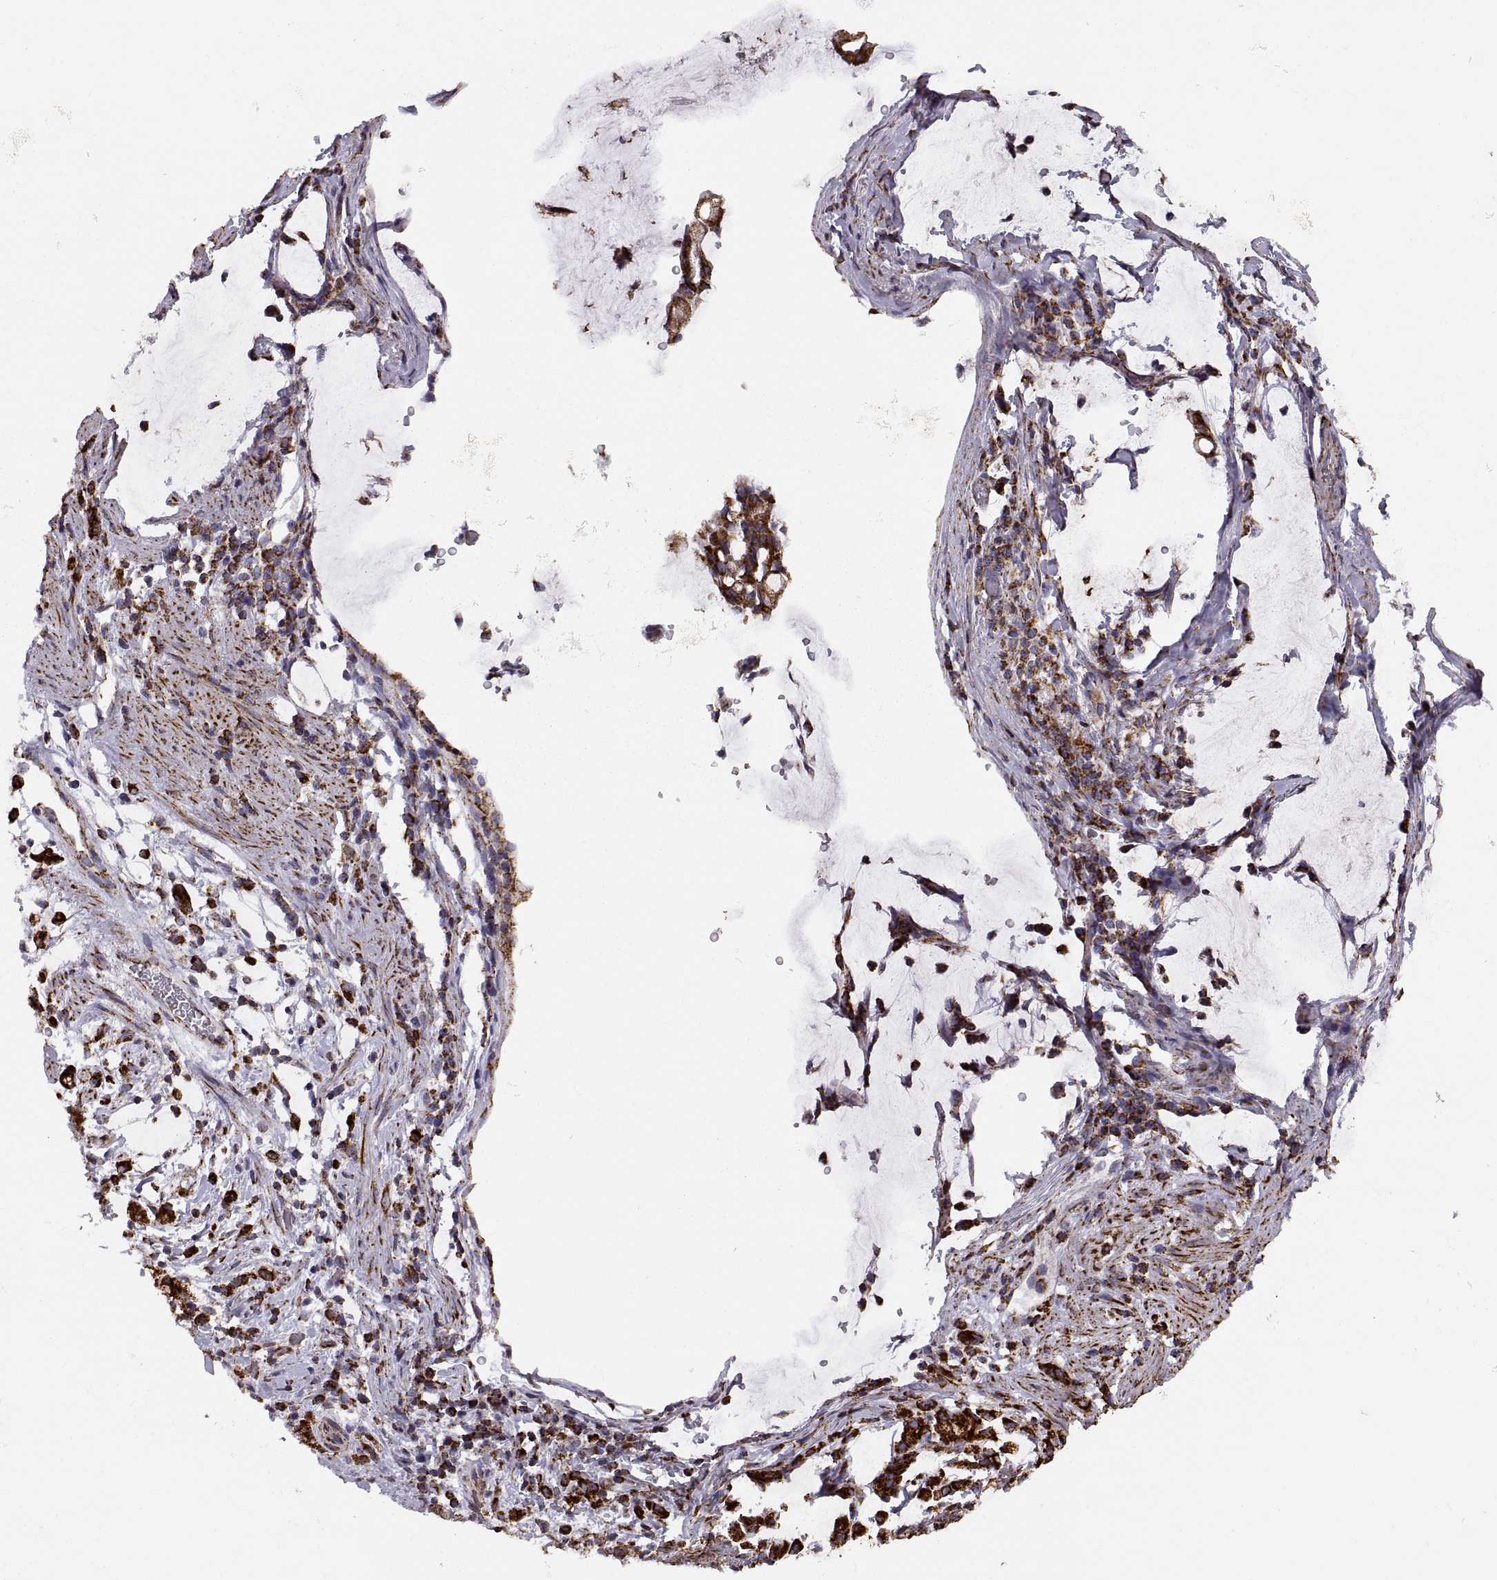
{"staining": {"intensity": "strong", "quantity": ">75%", "location": "cytoplasmic/membranous"}, "tissue": "stomach cancer", "cell_type": "Tumor cells", "image_type": "cancer", "snomed": [{"axis": "morphology", "description": "Adenocarcinoma, NOS"}, {"axis": "topography", "description": "Stomach"}], "caption": "Stomach adenocarcinoma stained with a protein marker demonstrates strong staining in tumor cells.", "gene": "ARSD", "patient": {"sex": "female", "age": 60}}